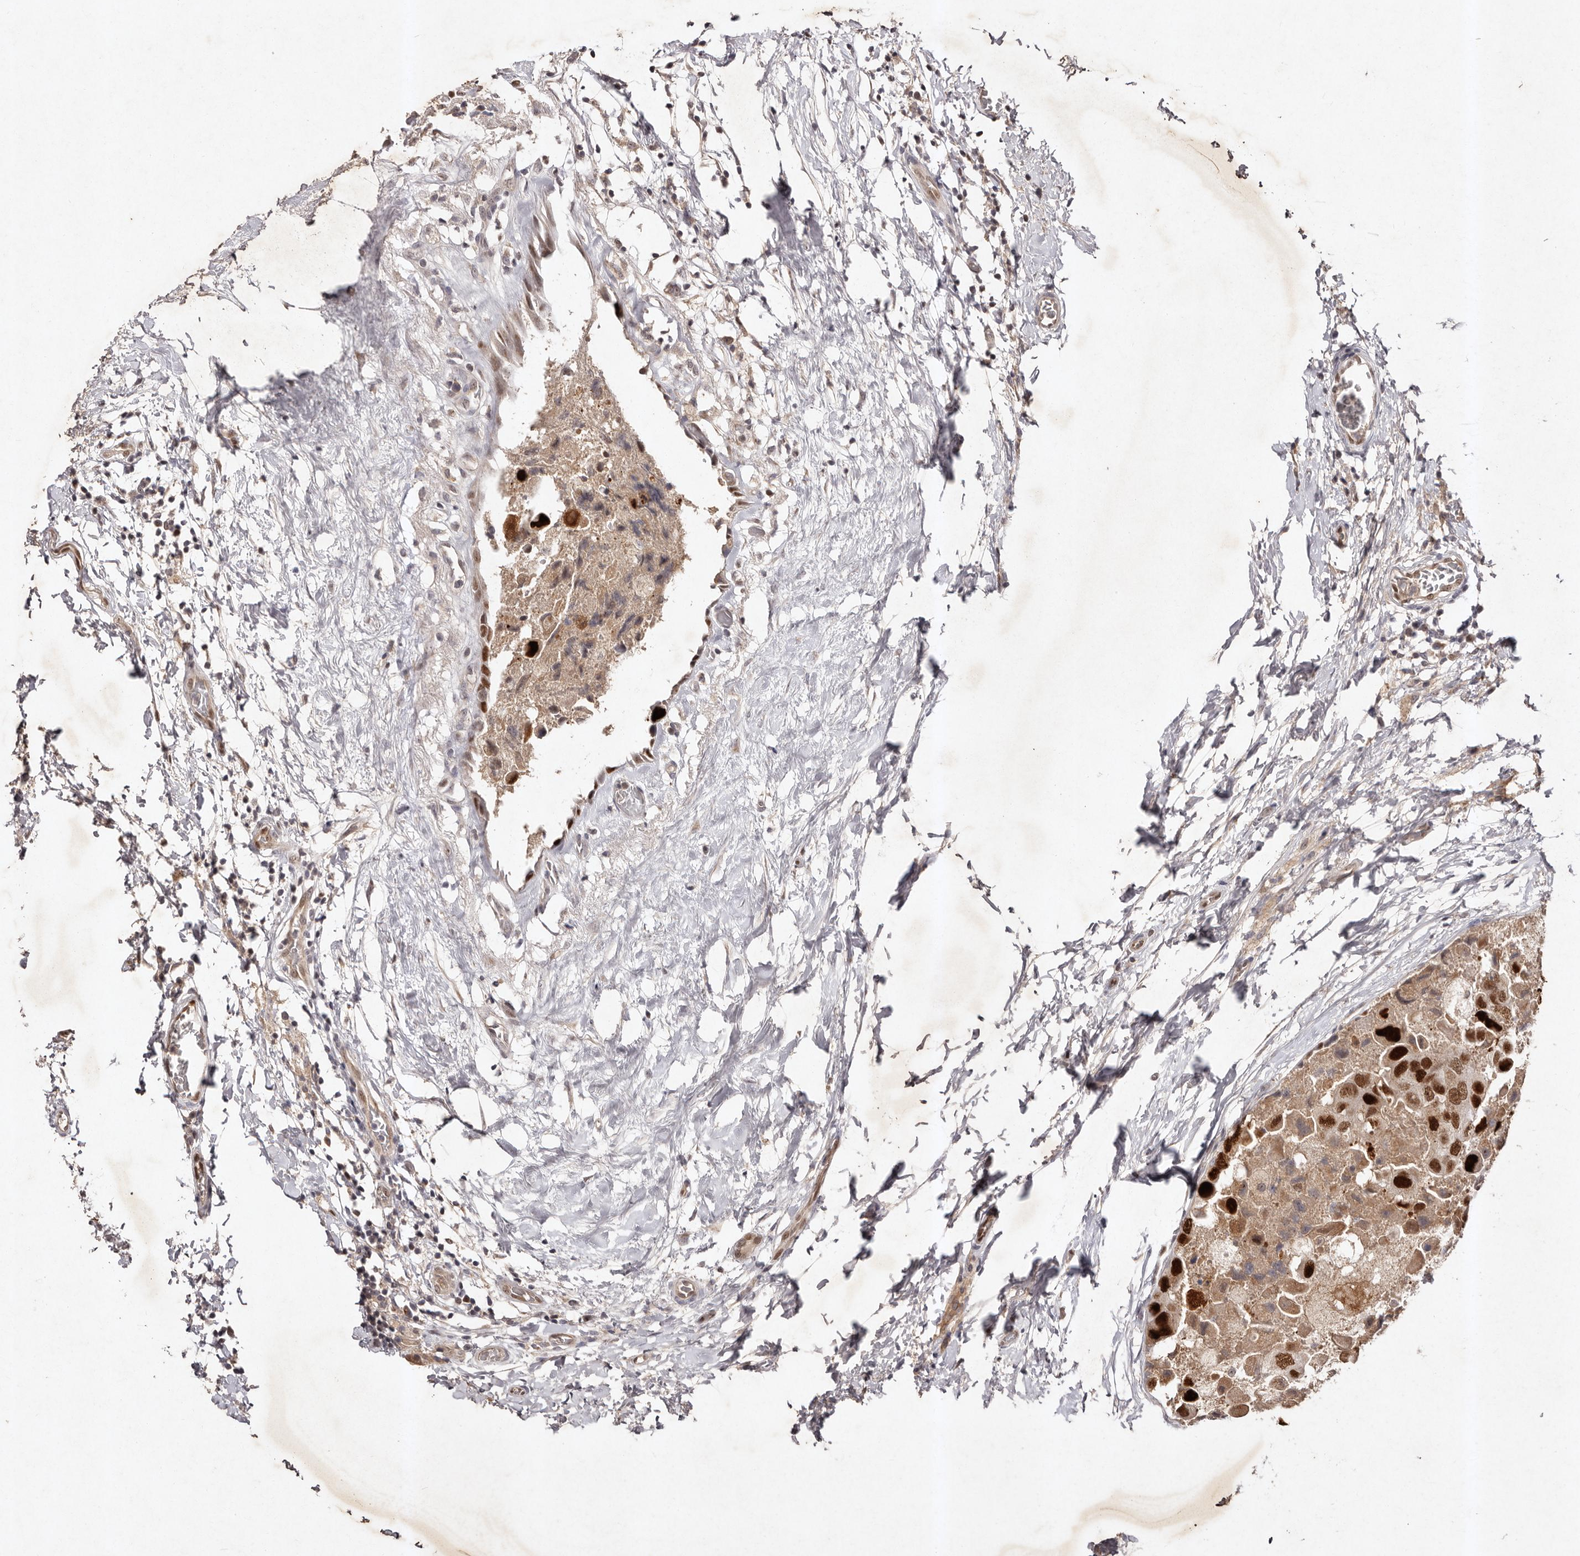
{"staining": {"intensity": "strong", "quantity": "<25%", "location": "nuclear"}, "tissue": "breast cancer", "cell_type": "Tumor cells", "image_type": "cancer", "snomed": [{"axis": "morphology", "description": "Duct carcinoma"}, {"axis": "topography", "description": "Breast"}], "caption": "The micrograph demonstrates a brown stain indicating the presence of a protein in the nuclear of tumor cells in breast cancer (invasive ductal carcinoma). (IHC, brightfield microscopy, high magnification).", "gene": "KLF7", "patient": {"sex": "female", "age": 62}}